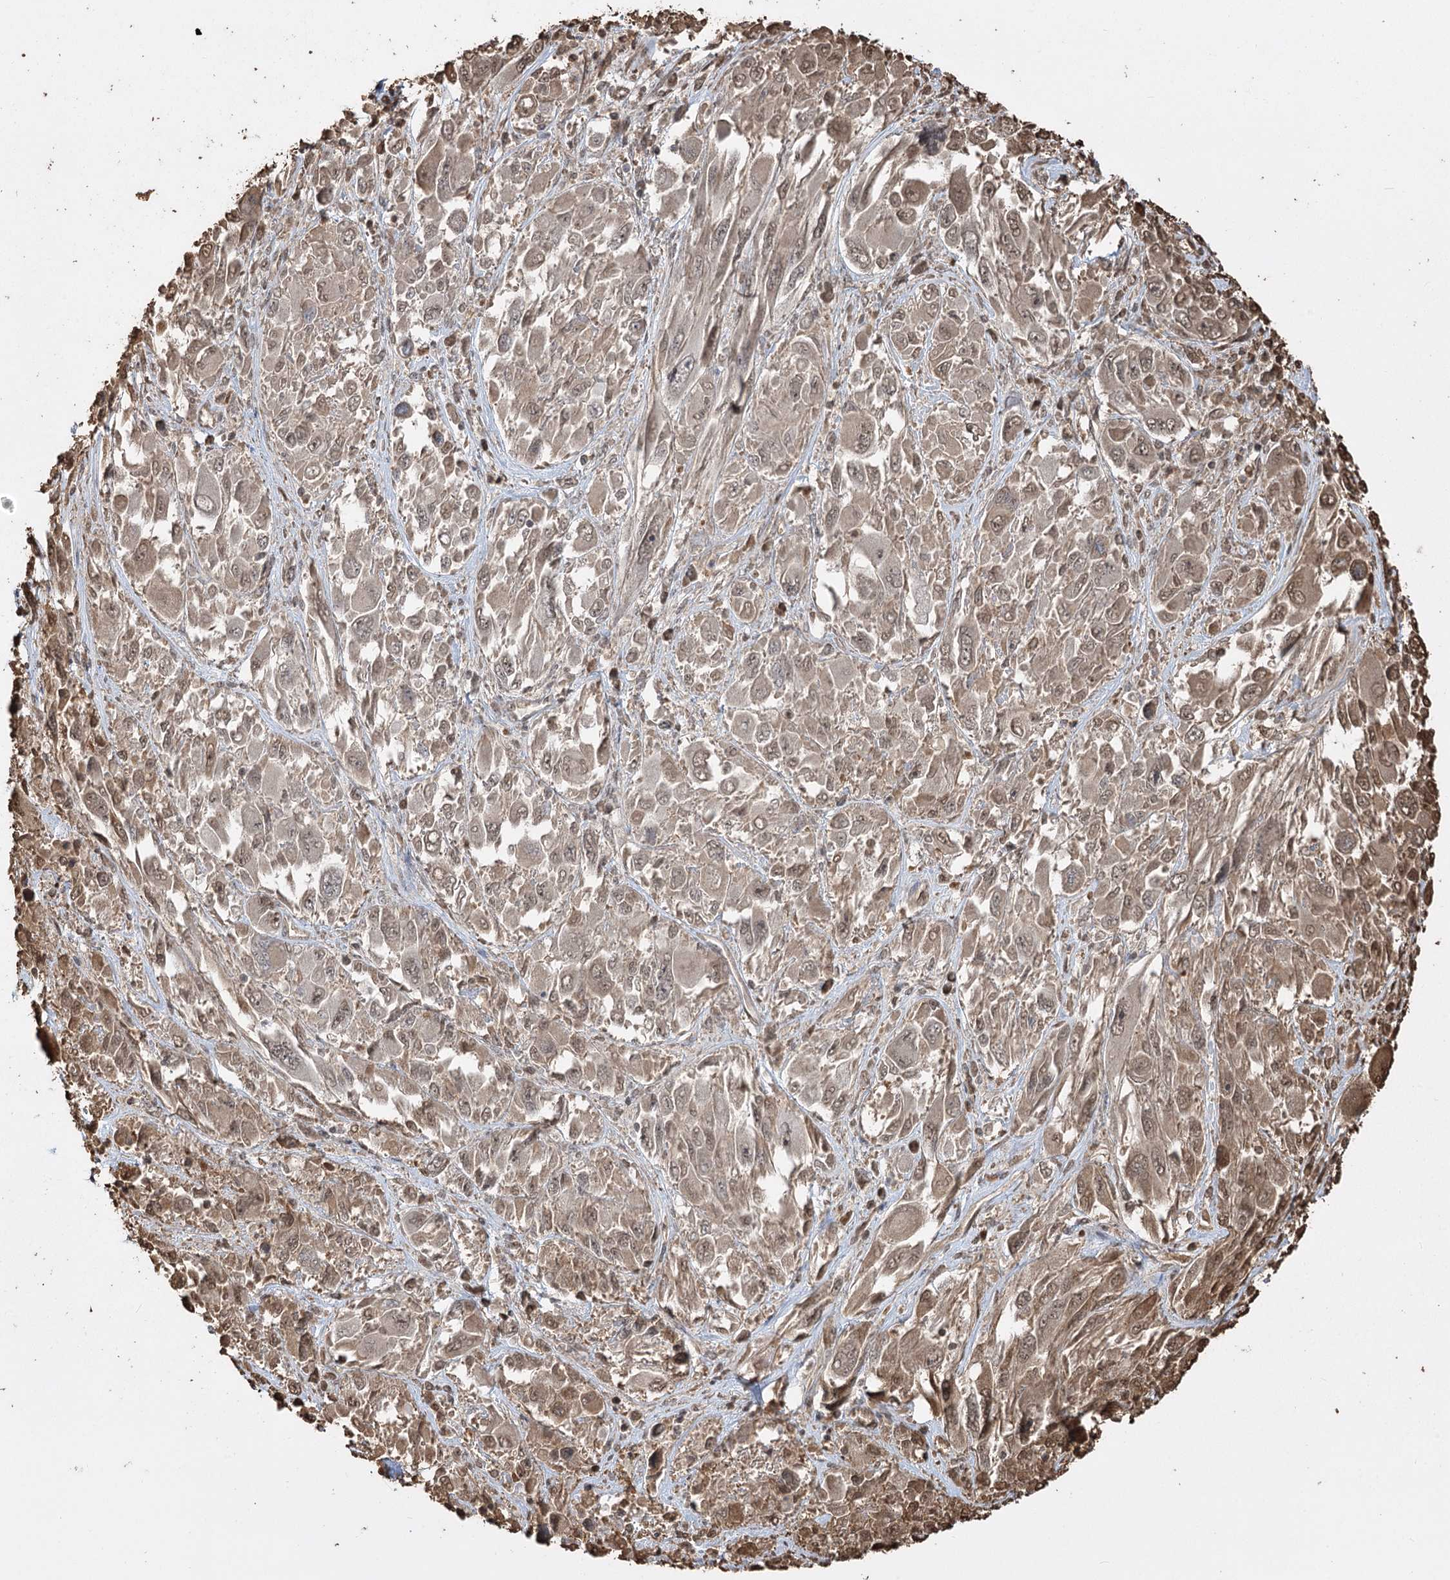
{"staining": {"intensity": "weak", "quantity": ">75%", "location": "cytoplasmic/membranous,nuclear"}, "tissue": "melanoma", "cell_type": "Tumor cells", "image_type": "cancer", "snomed": [{"axis": "morphology", "description": "Malignant melanoma, NOS"}, {"axis": "topography", "description": "Skin"}], "caption": "Weak cytoplasmic/membranous and nuclear protein staining is present in approximately >75% of tumor cells in melanoma.", "gene": "PLCH1", "patient": {"sex": "female", "age": 91}}